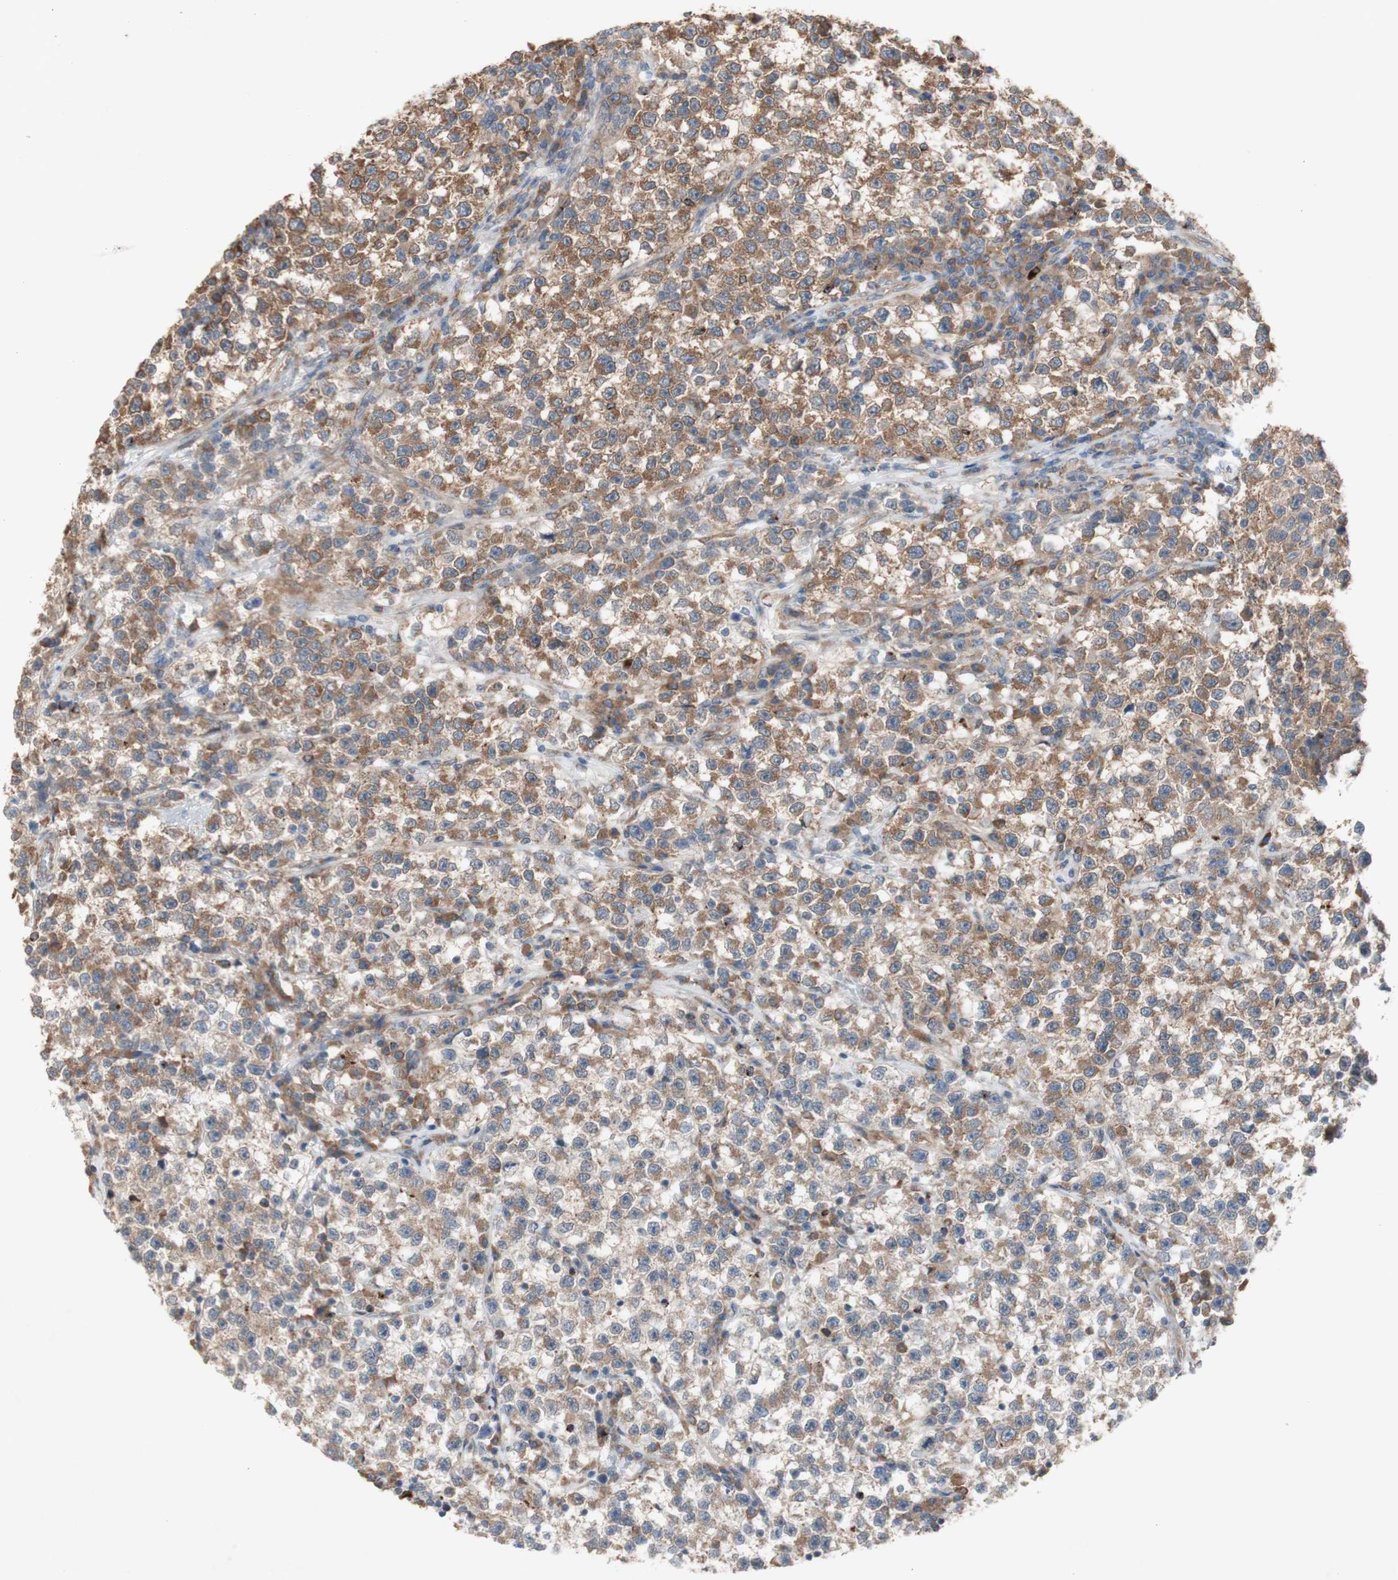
{"staining": {"intensity": "moderate", "quantity": ">75%", "location": "cytoplasmic/membranous"}, "tissue": "testis cancer", "cell_type": "Tumor cells", "image_type": "cancer", "snomed": [{"axis": "morphology", "description": "Seminoma, NOS"}, {"axis": "topography", "description": "Testis"}], "caption": "Human seminoma (testis) stained for a protein (brown) demonstrates moderate cytoplasmic/membranous positive expression in approximately >75% of tumor cells.", "gene": "PDGFB", "patient": {"sex": "male", "age": 22}}